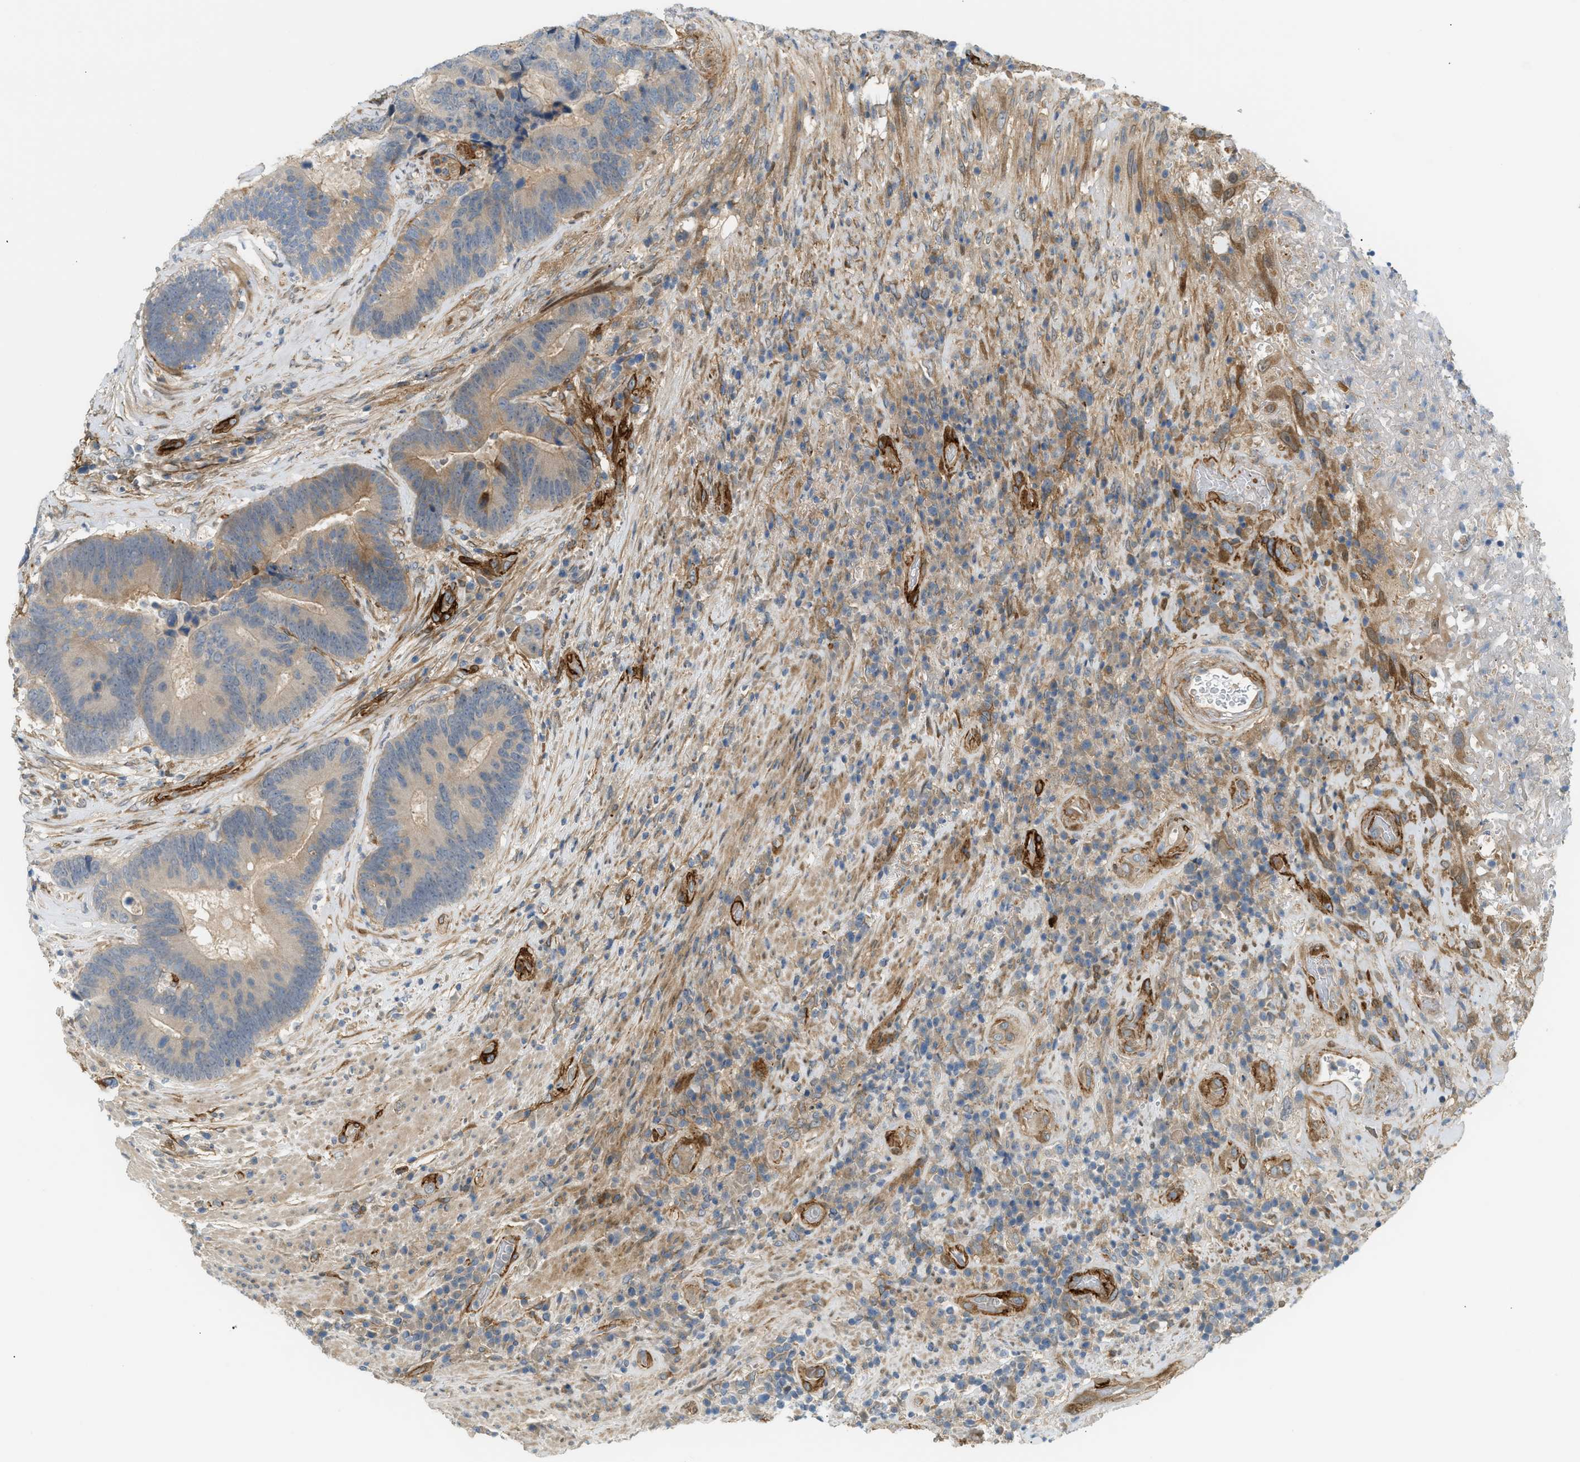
{"staining": {"intensity": "weak", "quantity": ">75%", "location": "cytoplasmic/membranous"}, "tissue": "colorectal cancer", "cell_type": "Tumor cells", "image_type": "cancer", "snomed": [{"axis": "morphology", "description": "Adenocarcinoma, NOS"}, {"axis": "topography", "description": "Rectum"}], "caption": "Brown immunohistochemical staining in adenocarcinoma (colorectal) exhibits weak cytoplasmic/membranous positivity in about >75% of tumor cells.", "gene": "EDNRA", "patient": {"sex": "female", "age": 89}}